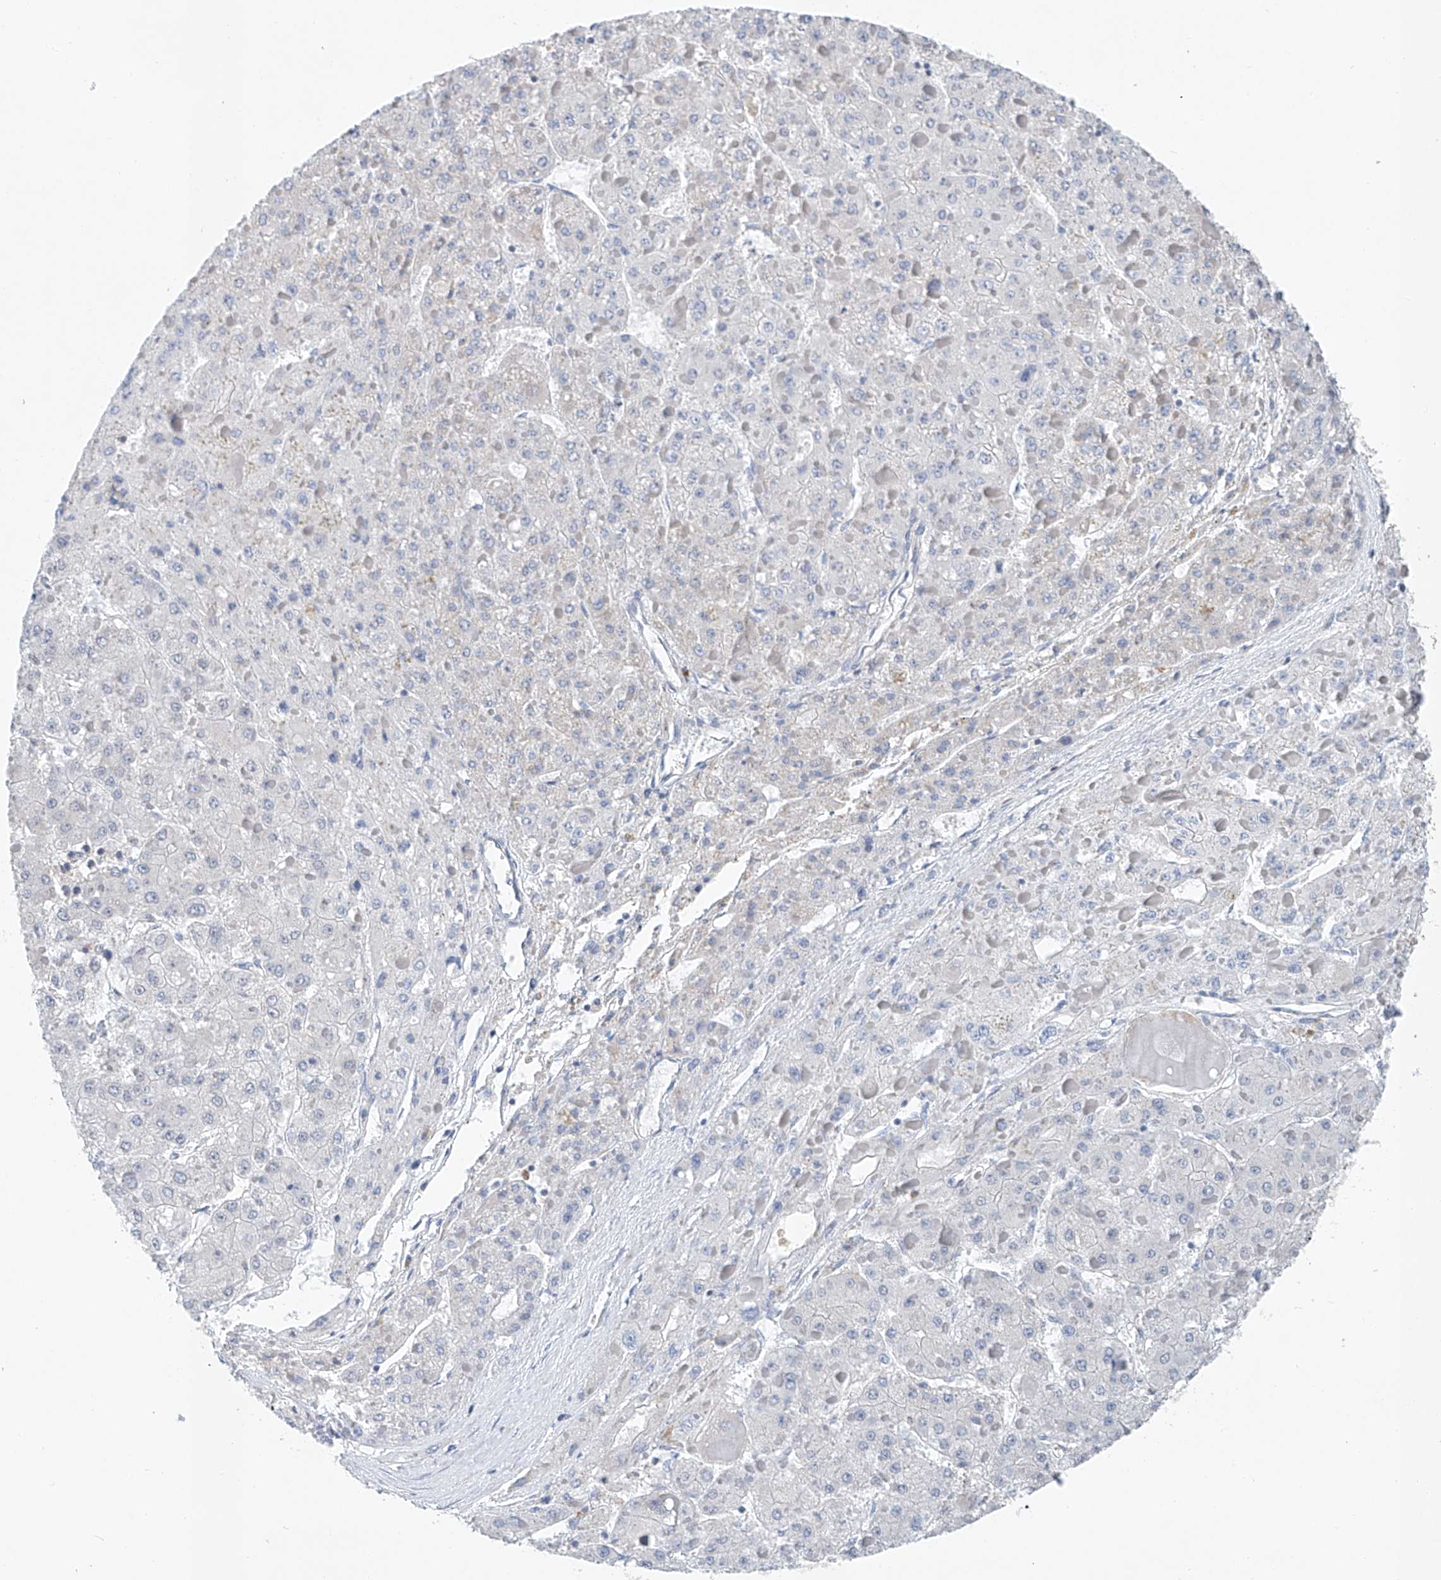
{"staining": {"intensity": "negative", "quantity": "none", "location": "none"}, "tissue": "liver cancer", "cell_type": "Tumor cells", "image_type": "cancer", "snomed": [{"axis": "morphology", "description": "Carcinoma, Hepatocellular, NOS"}, {"axis": "topography", "description": "Liver"}], "caption": "Liver cancer was stained to show a protein in brown. There is no significant staining in tumor cells.", "gene": "KLF15", "patient": {"sex": "female", "age": 73}}